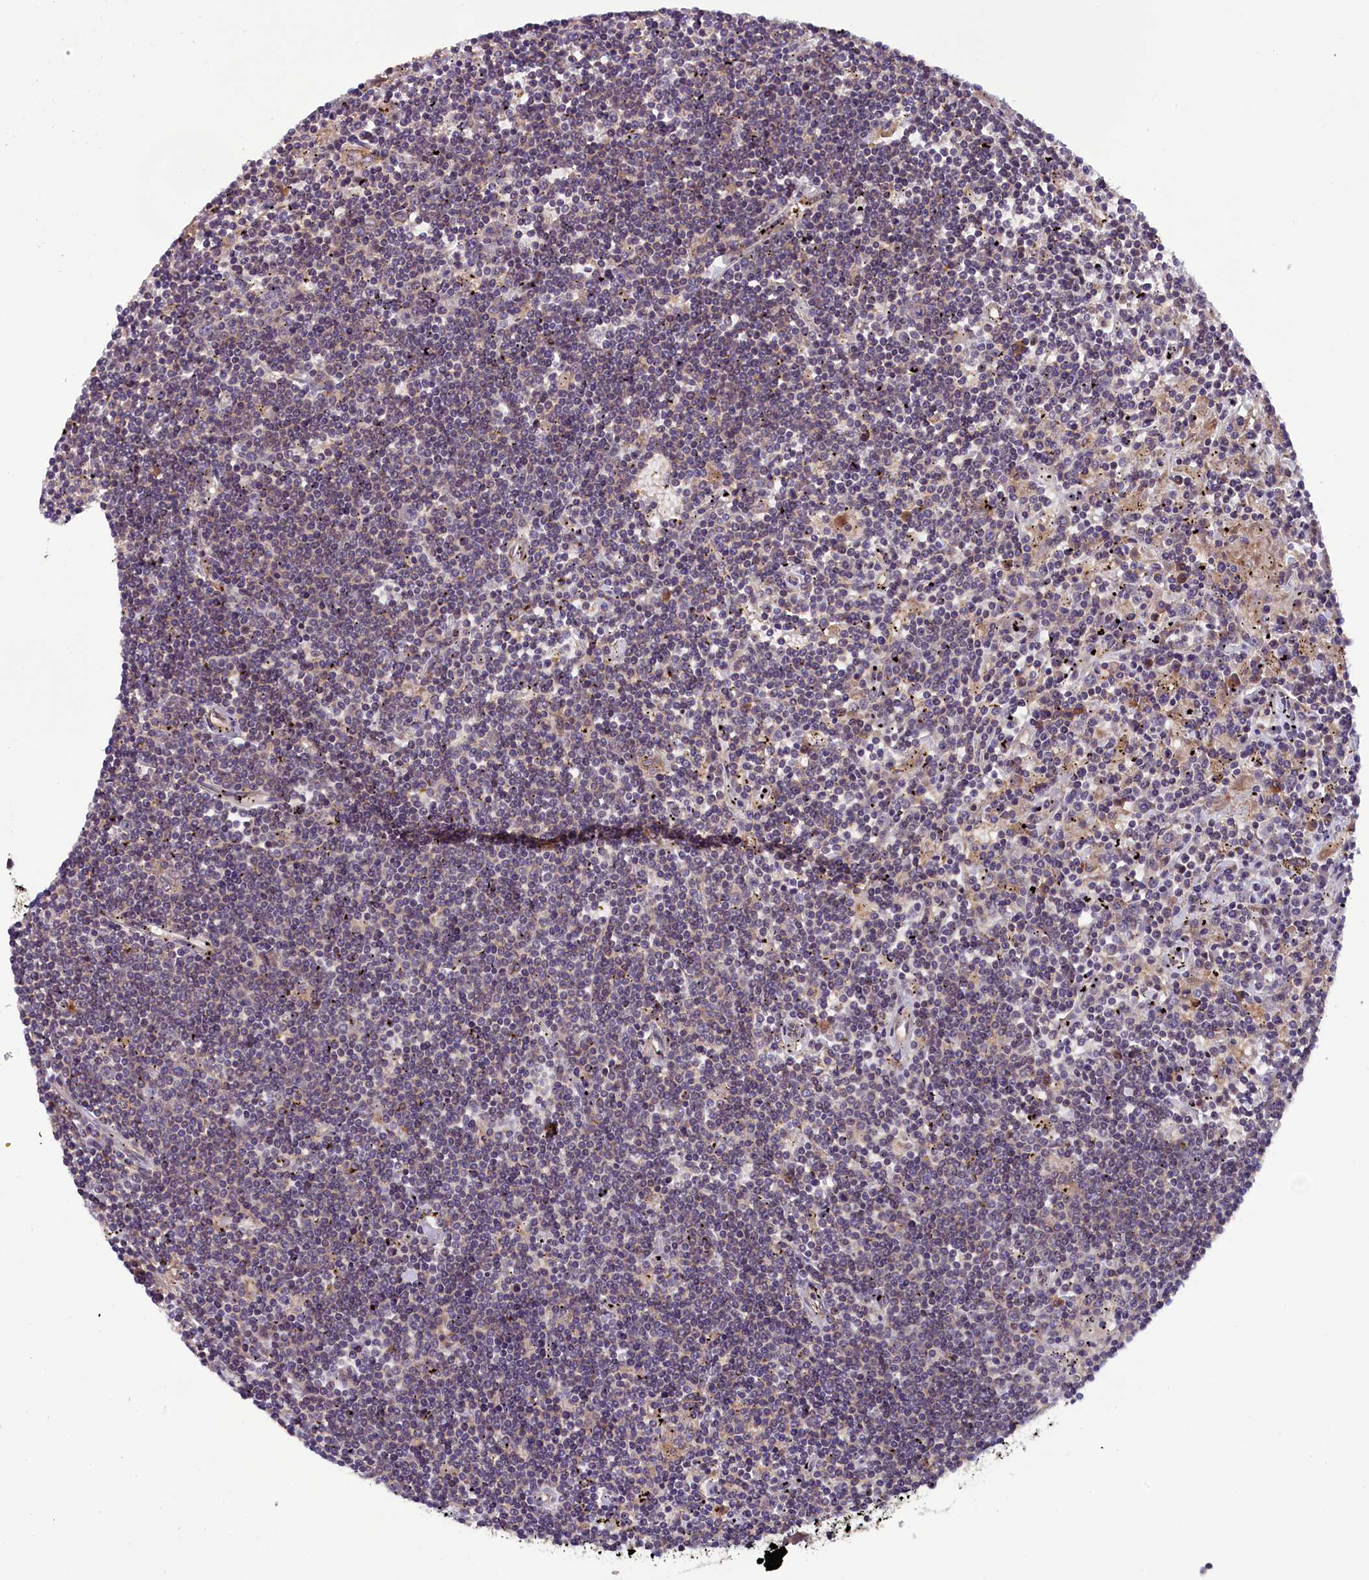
{"staining": {"intensity": "negative", "quantity": "none", "location": "none"}, "tissue": "lymphoma", "cell_type": "Tumor cells", "image_type": "cancer", "snomed": [{"axis": "morphology", "description": "Malignant lymphoma, non-Hodgkin's type, Low grade"}, {"axis": "topography", "description": "Spleen"}], "caption": "A photomicrograph of lymphoma stained for a protein demonstrates no brown staining in tumor cells.", "gene": "RPUSD2", "patient": {"sex": "male", "age": 76}}